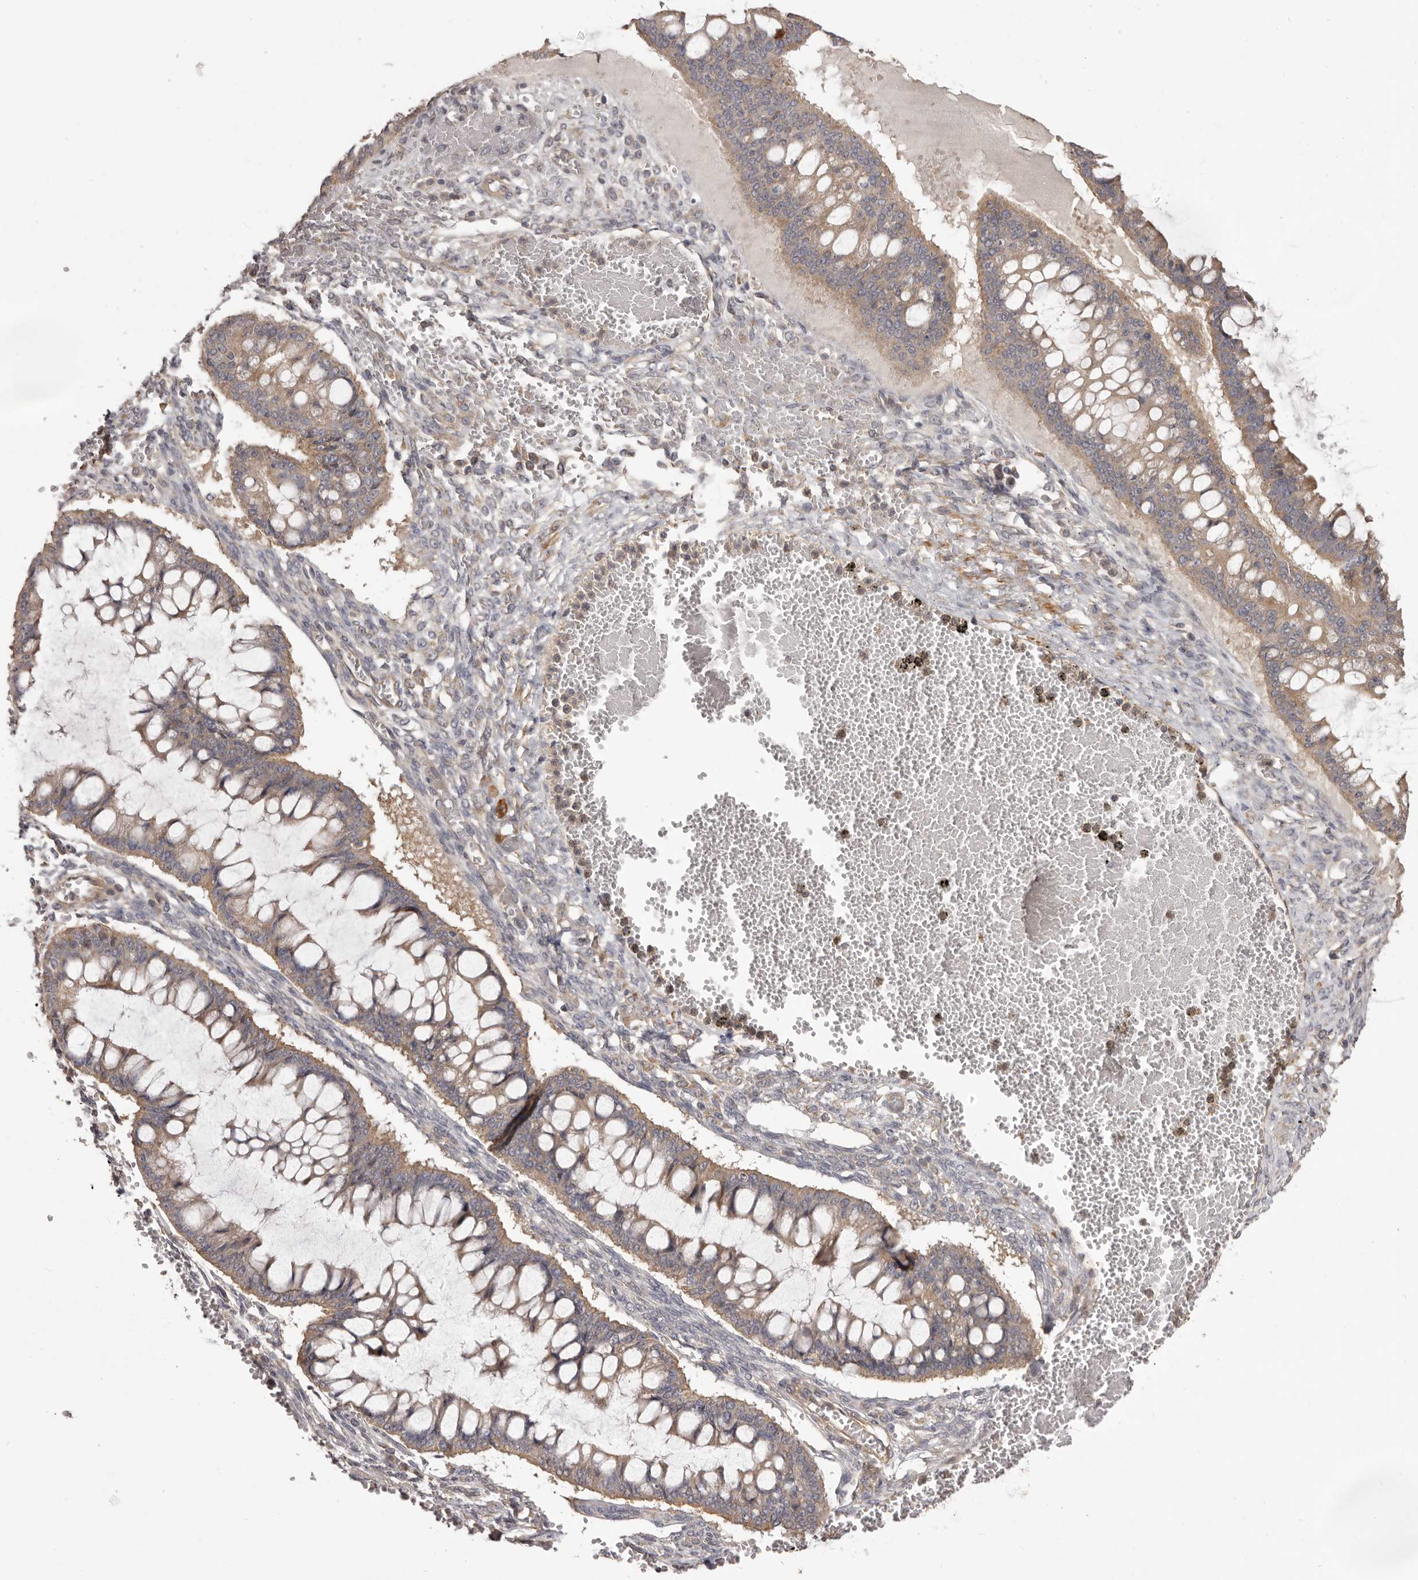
{"staining": {"intensity": "moderate", "quantity": ">75%", "location": "cytoplasmic/membranous"}, "tissue": "ovarian cancer", "cell_type": "Tumor cells", "image_type": "cancer", "snomed": [{"axis": "morphology", "description": "Cystadenocarcinoma, mucinous, NOS"}, {"axis": "topography", "description": "Ovary"}], "caption": "Human mucinous cystadenocarcinoma (ovarian) stained with a brown dye reveals moderate cytoplasmic/membranous positive positivity in approximately >75% of tumor cells.", "gene": "HRH1", "patient": {"sex": "female", "age": 73}}